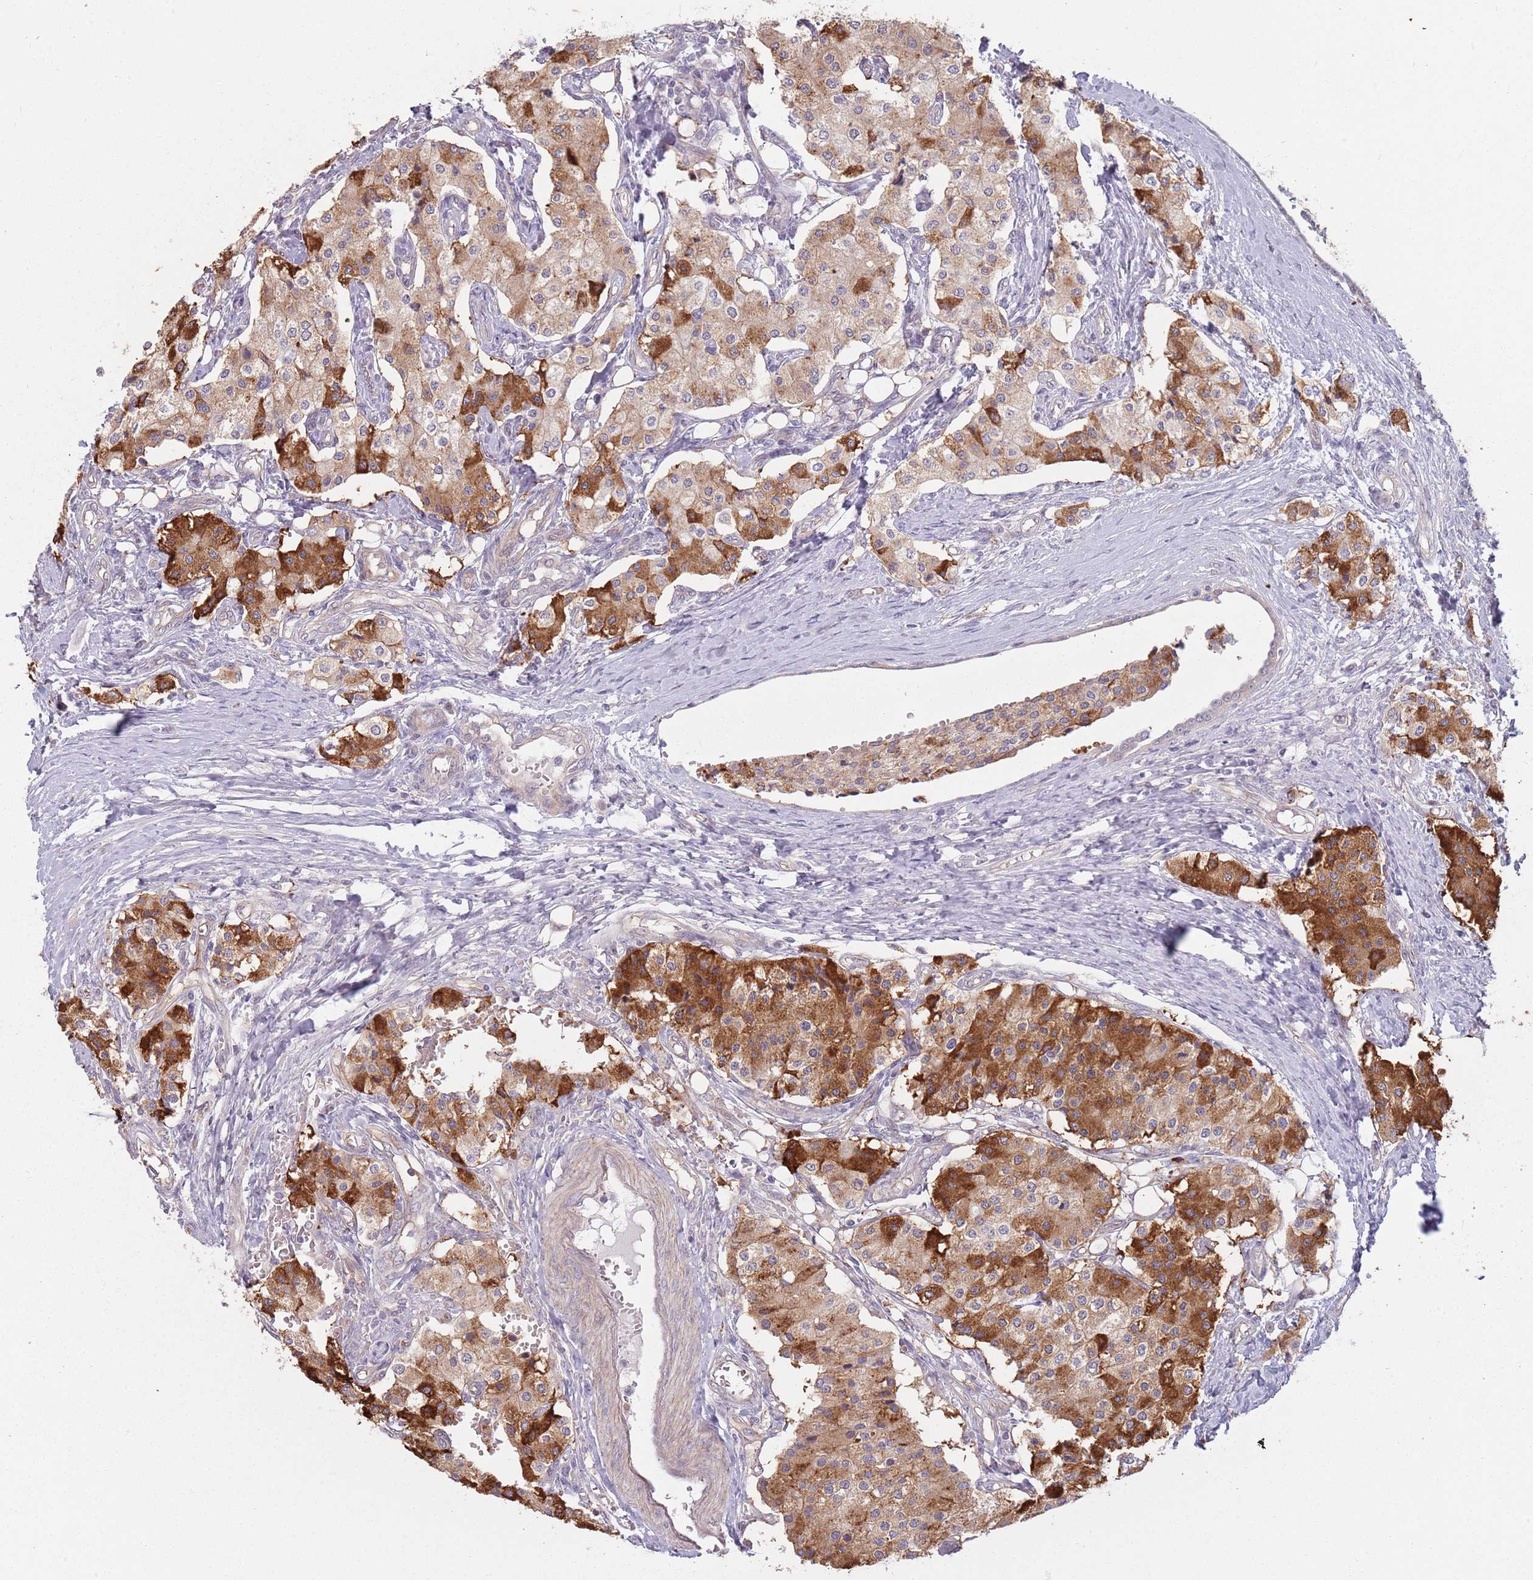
{"staining": {"intensity": "strong", "quantity": ">75%", "location": "cytoplasmic/membranous"}, "tissue": "carcinoid", "cell_type": "Tumor cells", "image_type": "cancer", "snomed": [{"axis": "morphology", "description": "Carcinoid, malignant, NOS"}, {"axis": "topography", "description": "Colon"}], "caption": "Immunohistochemical staining of human carcinoid reveals high levels of strong cytoplasmic/membranous staining in about >75% of tumor cells. (IHC, brightfield microscopy, high magnification).", "gene": "LDHD", "patient": {"sex": "female", "age": 52}}